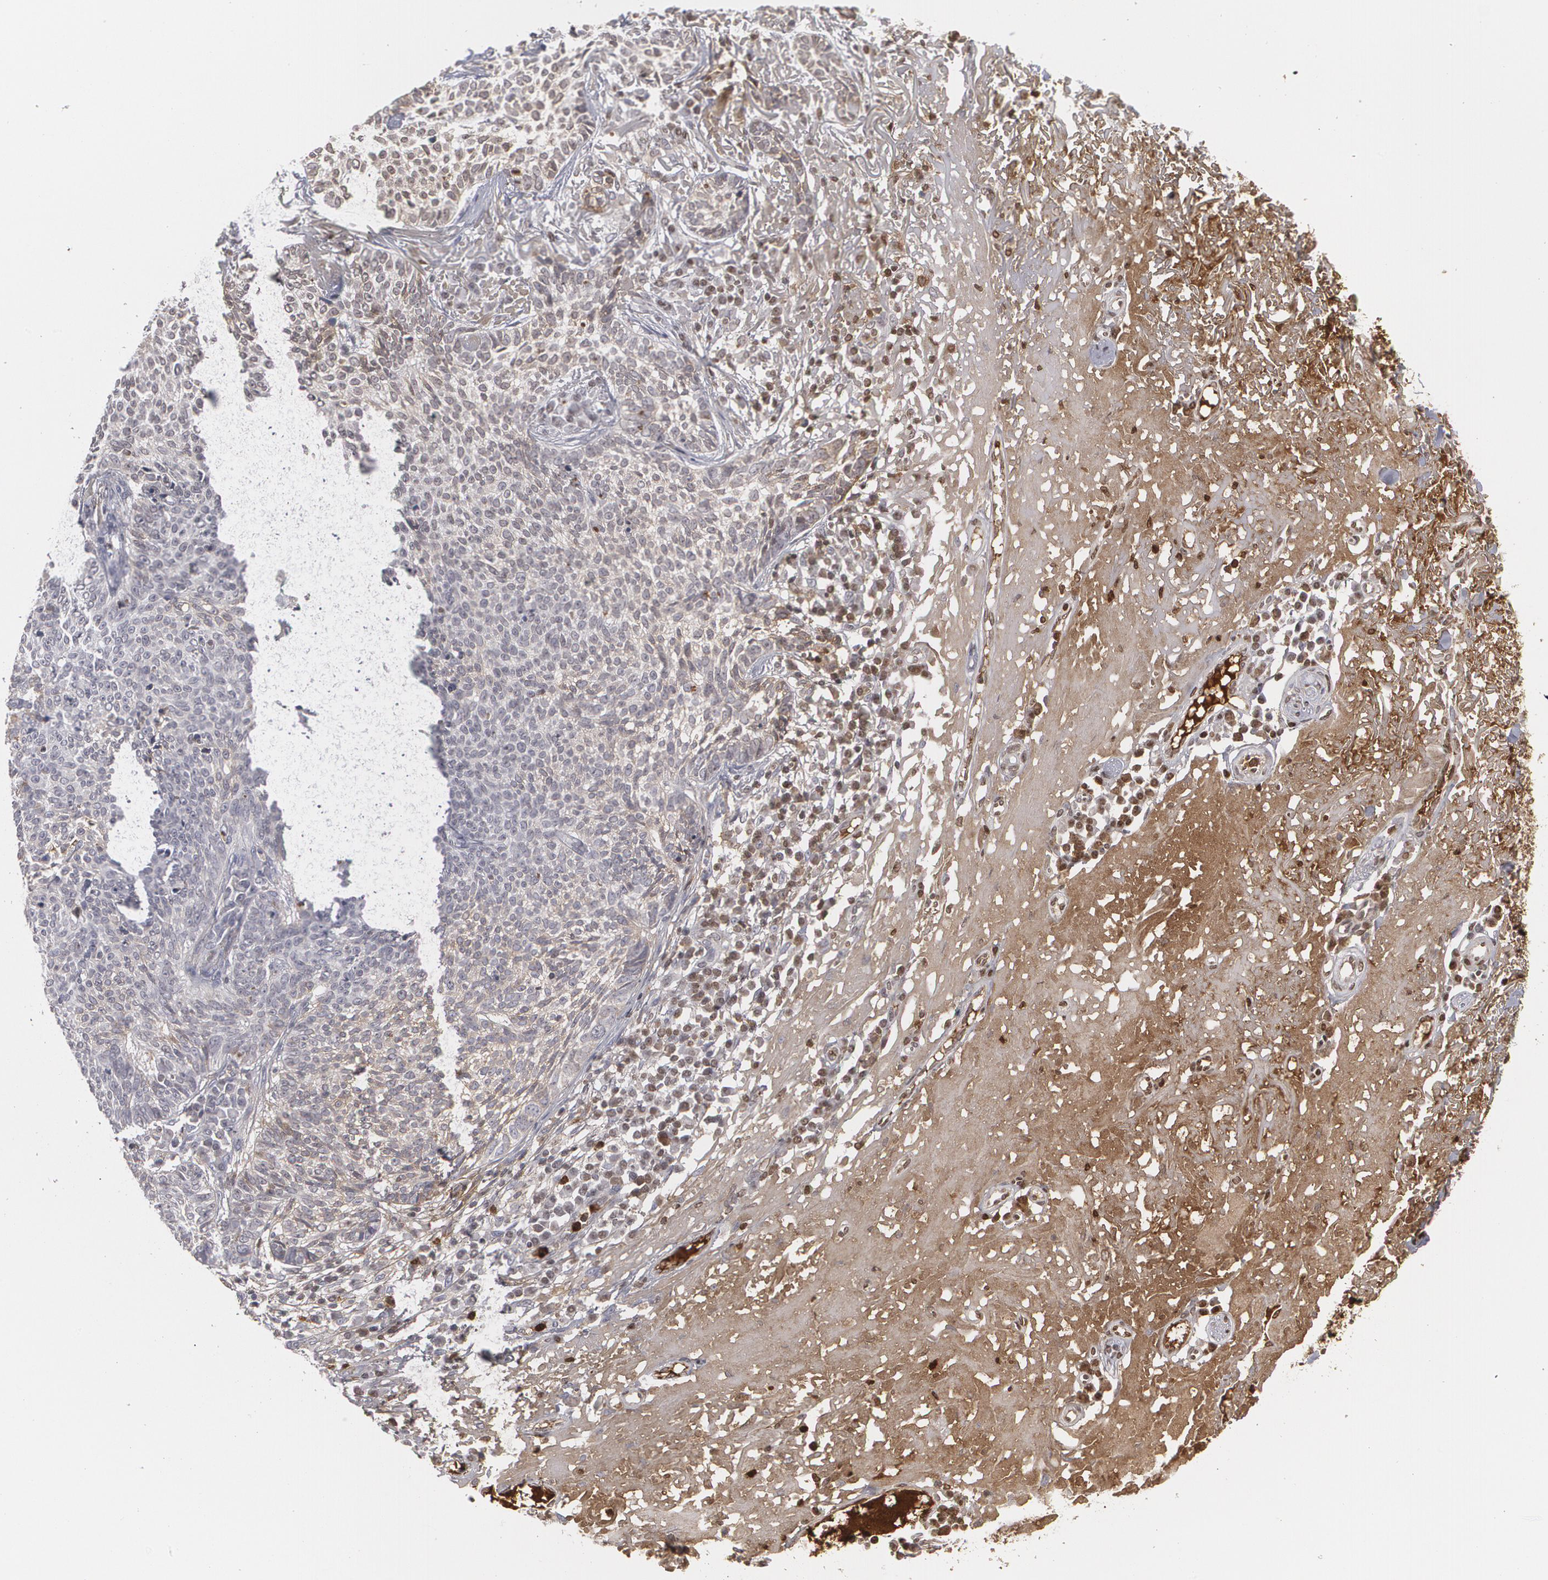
{"staining": {"intensity": "weak", "quantity": "<25%", "location": "nuclear"}, "tissue": "skin cancer", "cell_type": "Tumor cells", "image_type": "cancer", "snomed": [{"axis": "morphology", "description": "Basal cell carcinoma"}, {"axis": "topography", "description": "Skin"}], "caption": "An immunohistochemistry image of skin cancer (basal cell carcinoma) is shown. There is no staining in tumor cells of skin cancer (basal cell carcinoma). Nuclei are stained in blue.", "gene": "LRG1", "patient": {"sex": "female", "age": 89}}